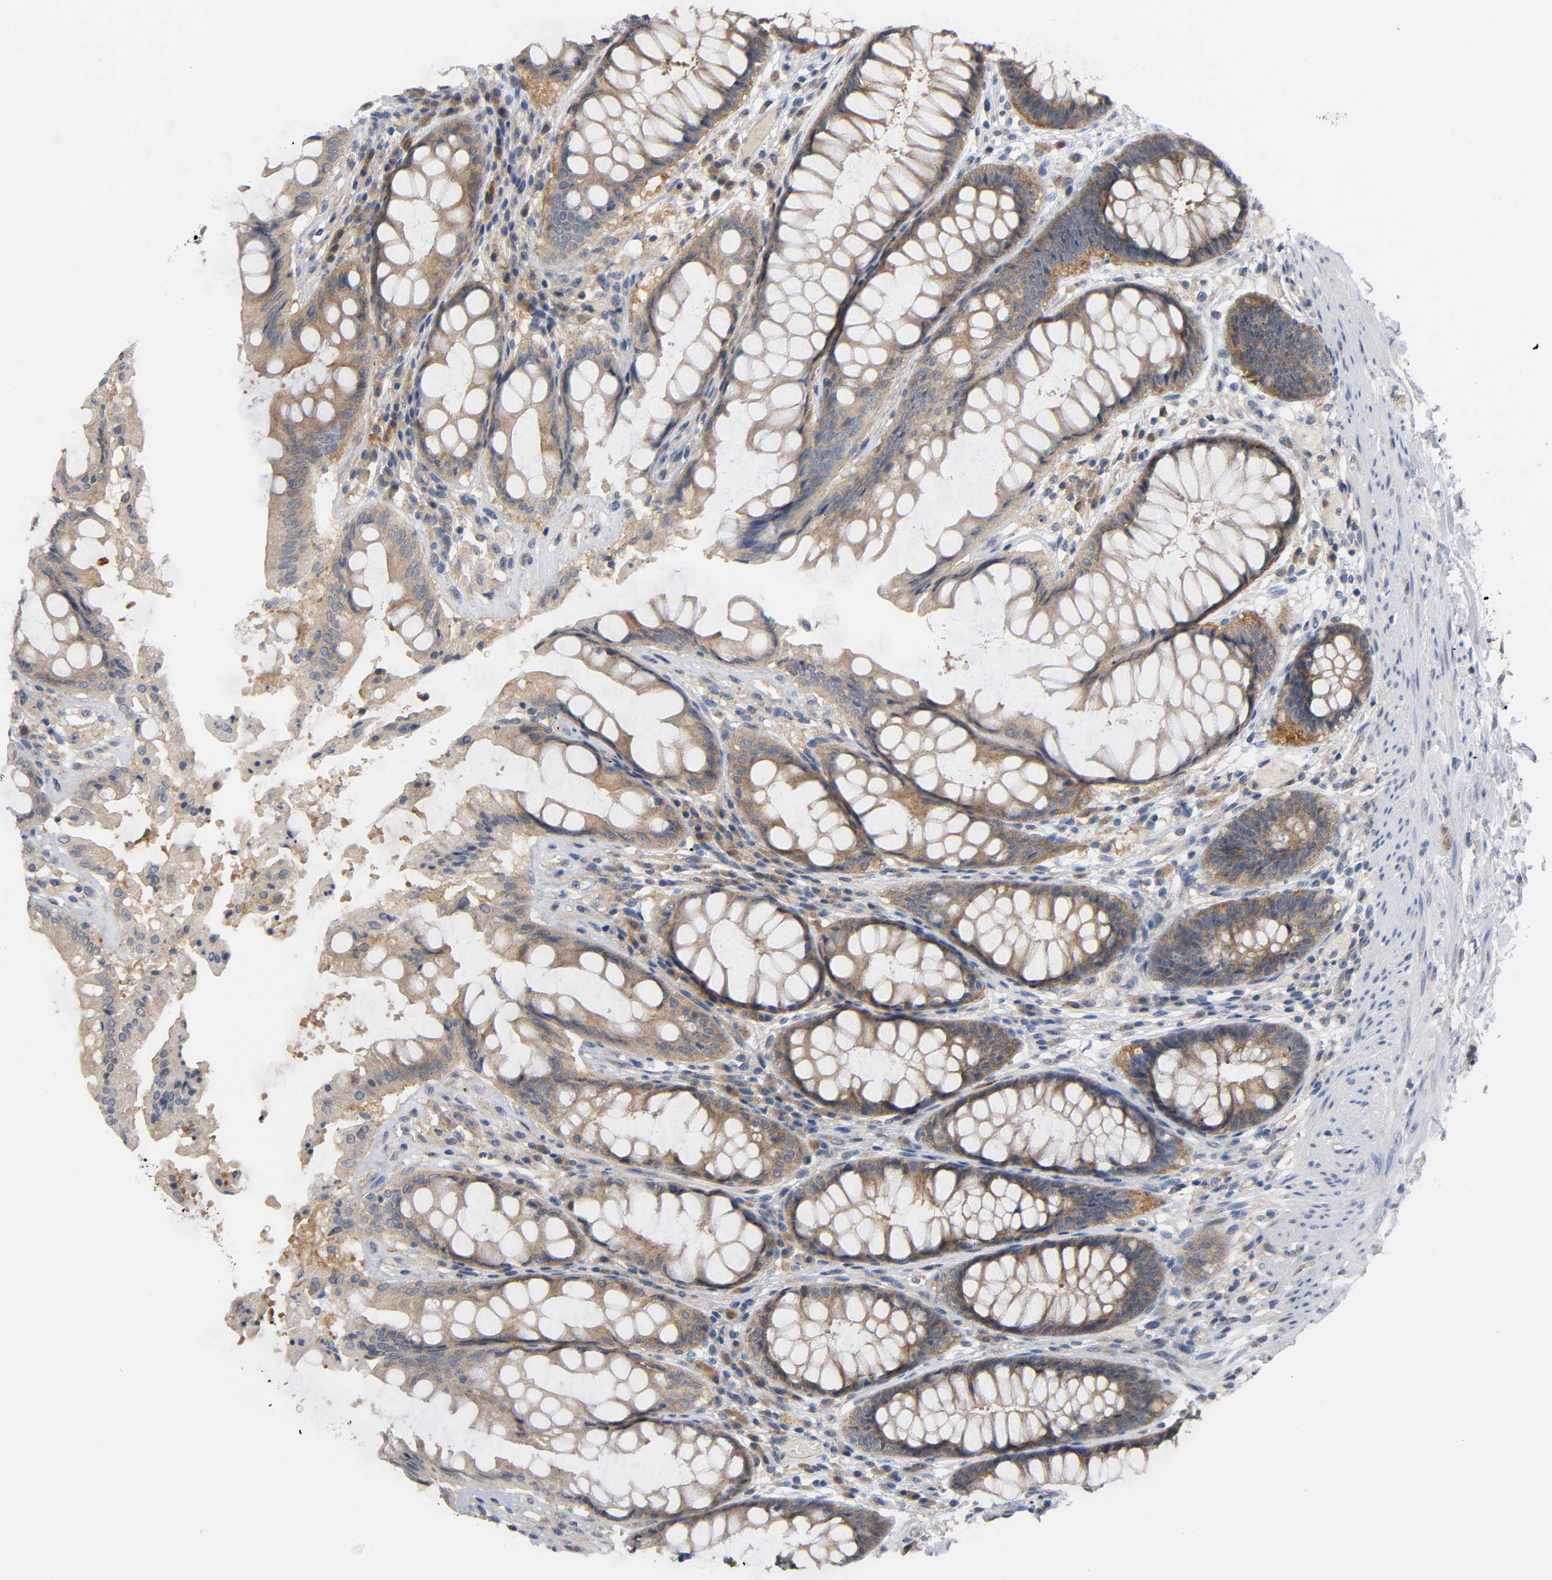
{"staining": {"intensity": "moderate", "quantity": ">75%", "location": "cytoplasmic/membranous"}, "tissue": "rectum", "cell_type": "Glandular cells", "image_type": "normal", "snomed": [{"axis": "morphology", "description": "Normal tissue, NOS"}, {"axis": "topography", "description": "Rectum"}], "caption": "Protein staining of unremarkable rectum demonstrates moderate cytoplasmic/membranous staining in approximately >75% of glandular cells.", "gene": "HDAC6", "patient": {"sex": "female", "age": 46}}